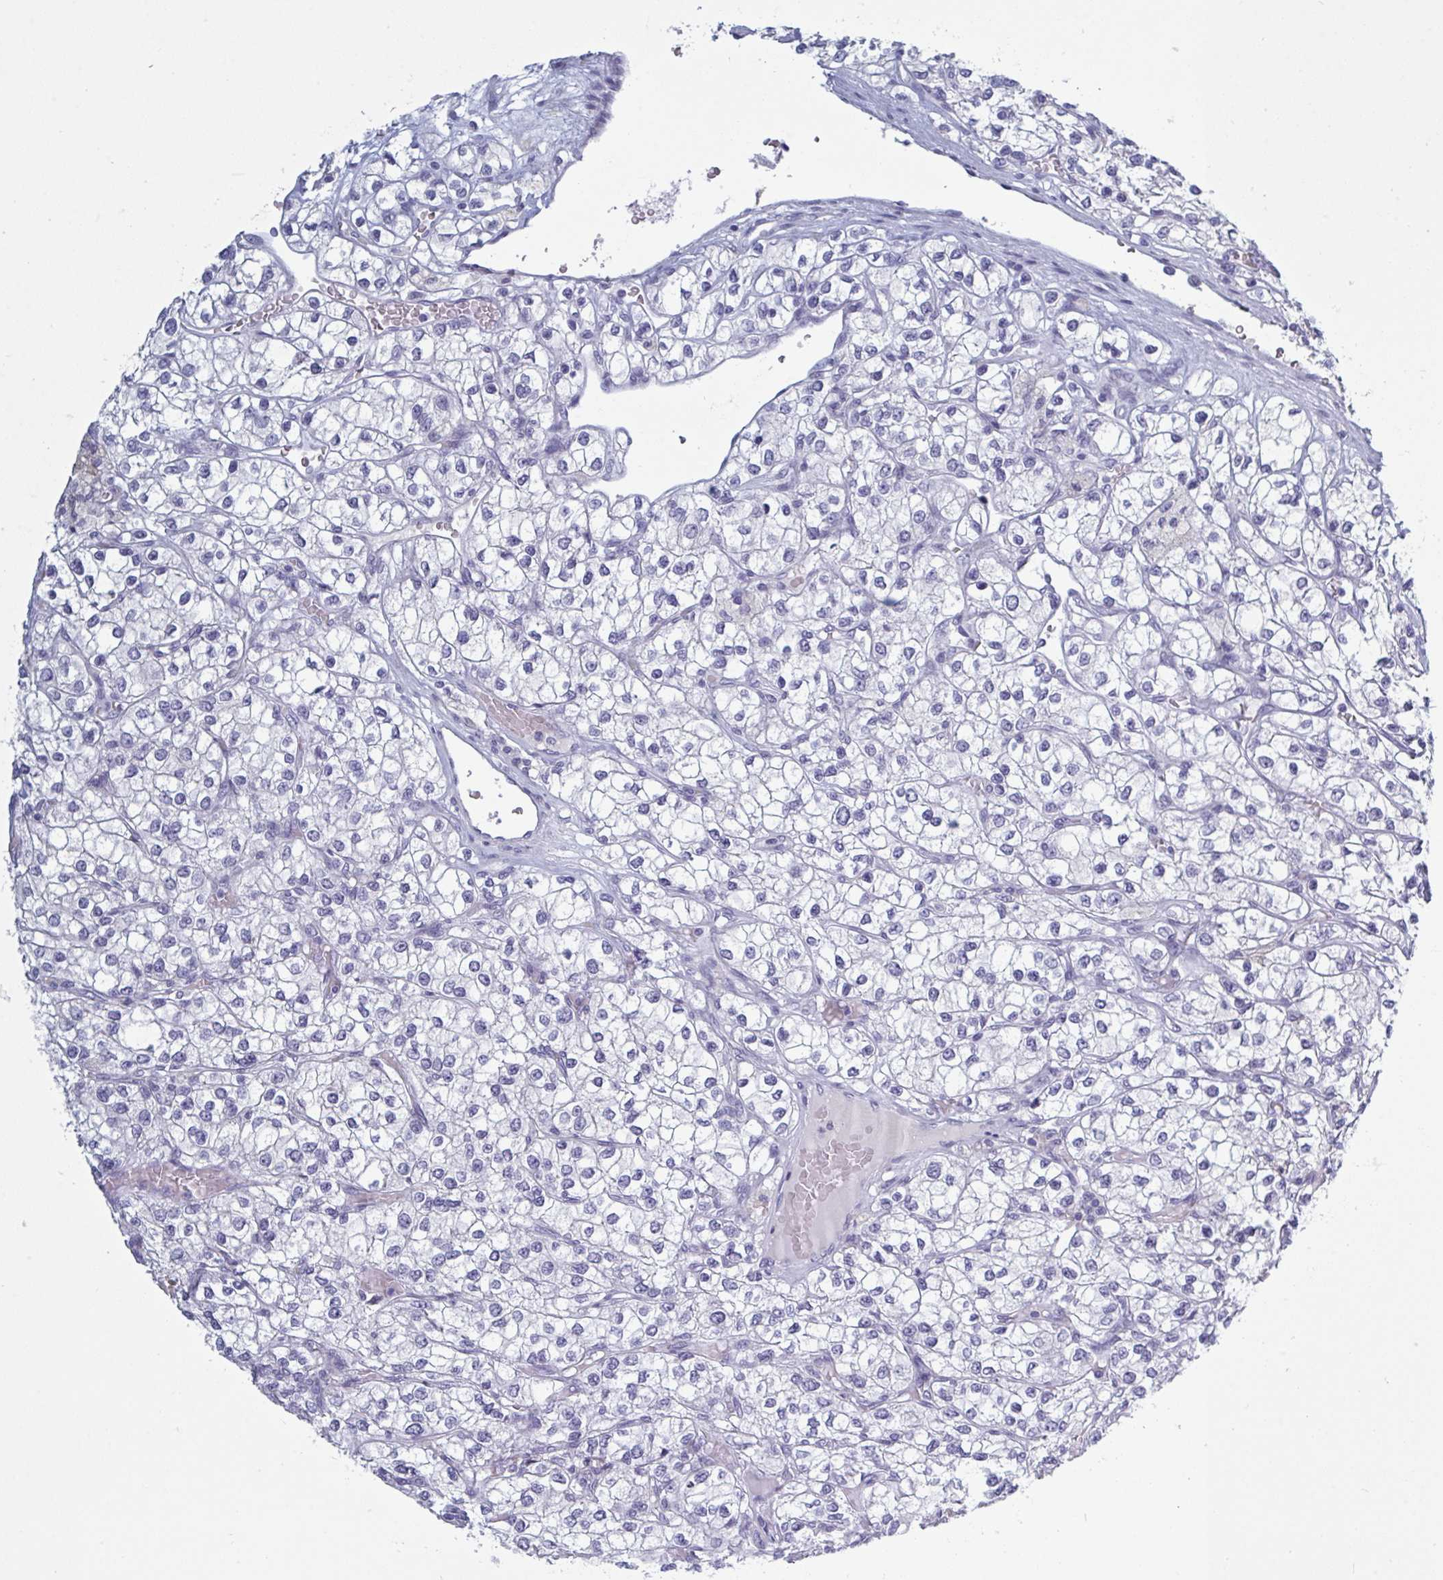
{"staining": {"intensity": "negative", "quantity": "none", "location": "none"}, "tissue": "renal cancer", "cell_type": "Tumor cells", "image_type": "cancer", "snomed": [{"axis": "morphology", "description": "Adenocarcinoma, NOS"}, {"axis": "topography", "description": "Kidney"}], "caption": "IHC micrograph of neoplastic tissue: renal cancer (adenocarcinoma) stained with DAB (3,3'-diaminobenzidine) reveals no significant protein positivity in tumor cells.", "gene": "NDUFC2", "patient": {"sex": "male", "age": 80}}